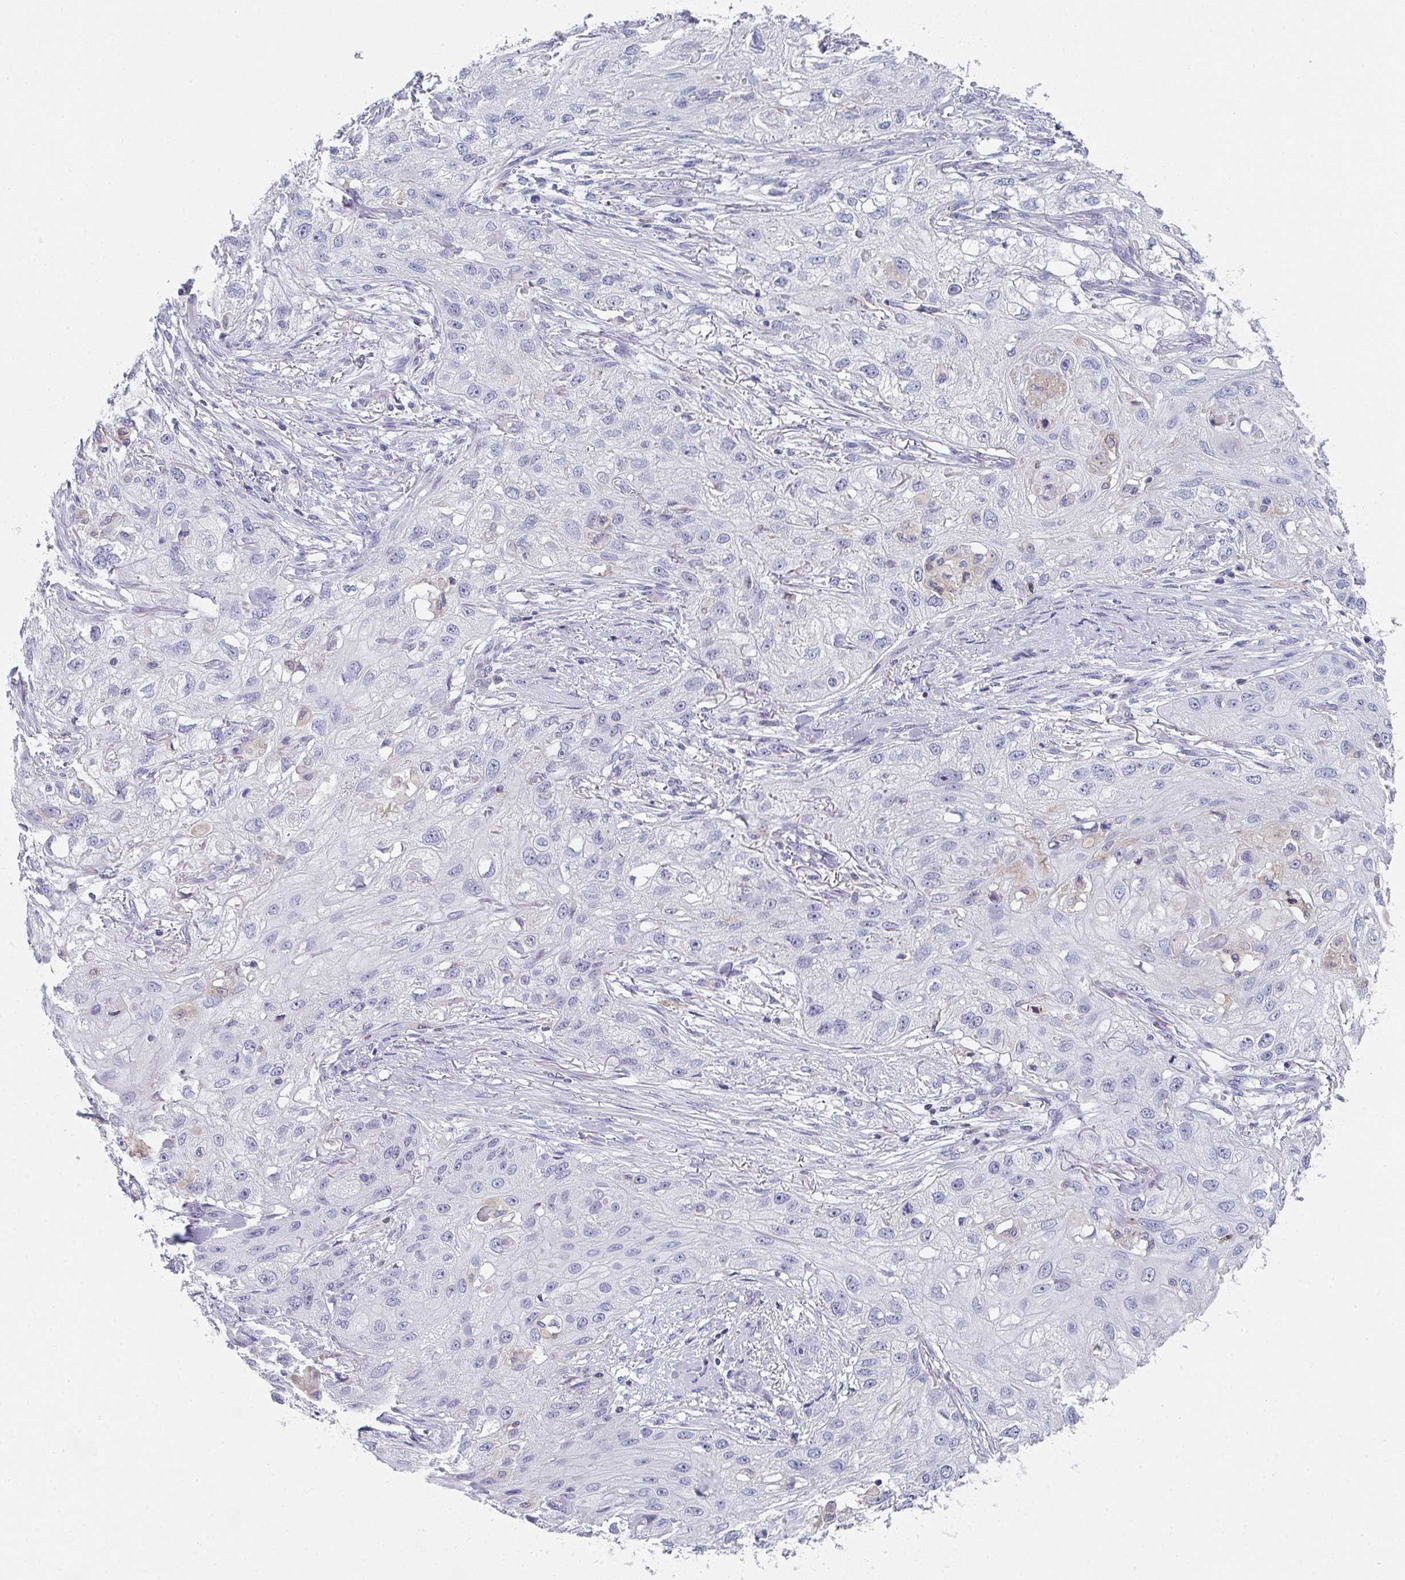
{"staining": {"intensity": "negative", "quantity": "none", "location": "none"}, "tissue": "skin cancer", "cell_type": "Tumor cells", "image_type": "cancer", "snomed": [{"axis": "morphology", "description": "Squamous cell carcinoma, NOS"}, {"axis": "topography", "description": "Skin"}, {"axis": "topography", "description": "Vulva"}], "caption": "Protein analysis of squamous cell carcinoma (skin) demonstrates no significant positivity in tumor cells.", "gene": "KLHL33", "patient": {"sex": "female", "age": 86}}